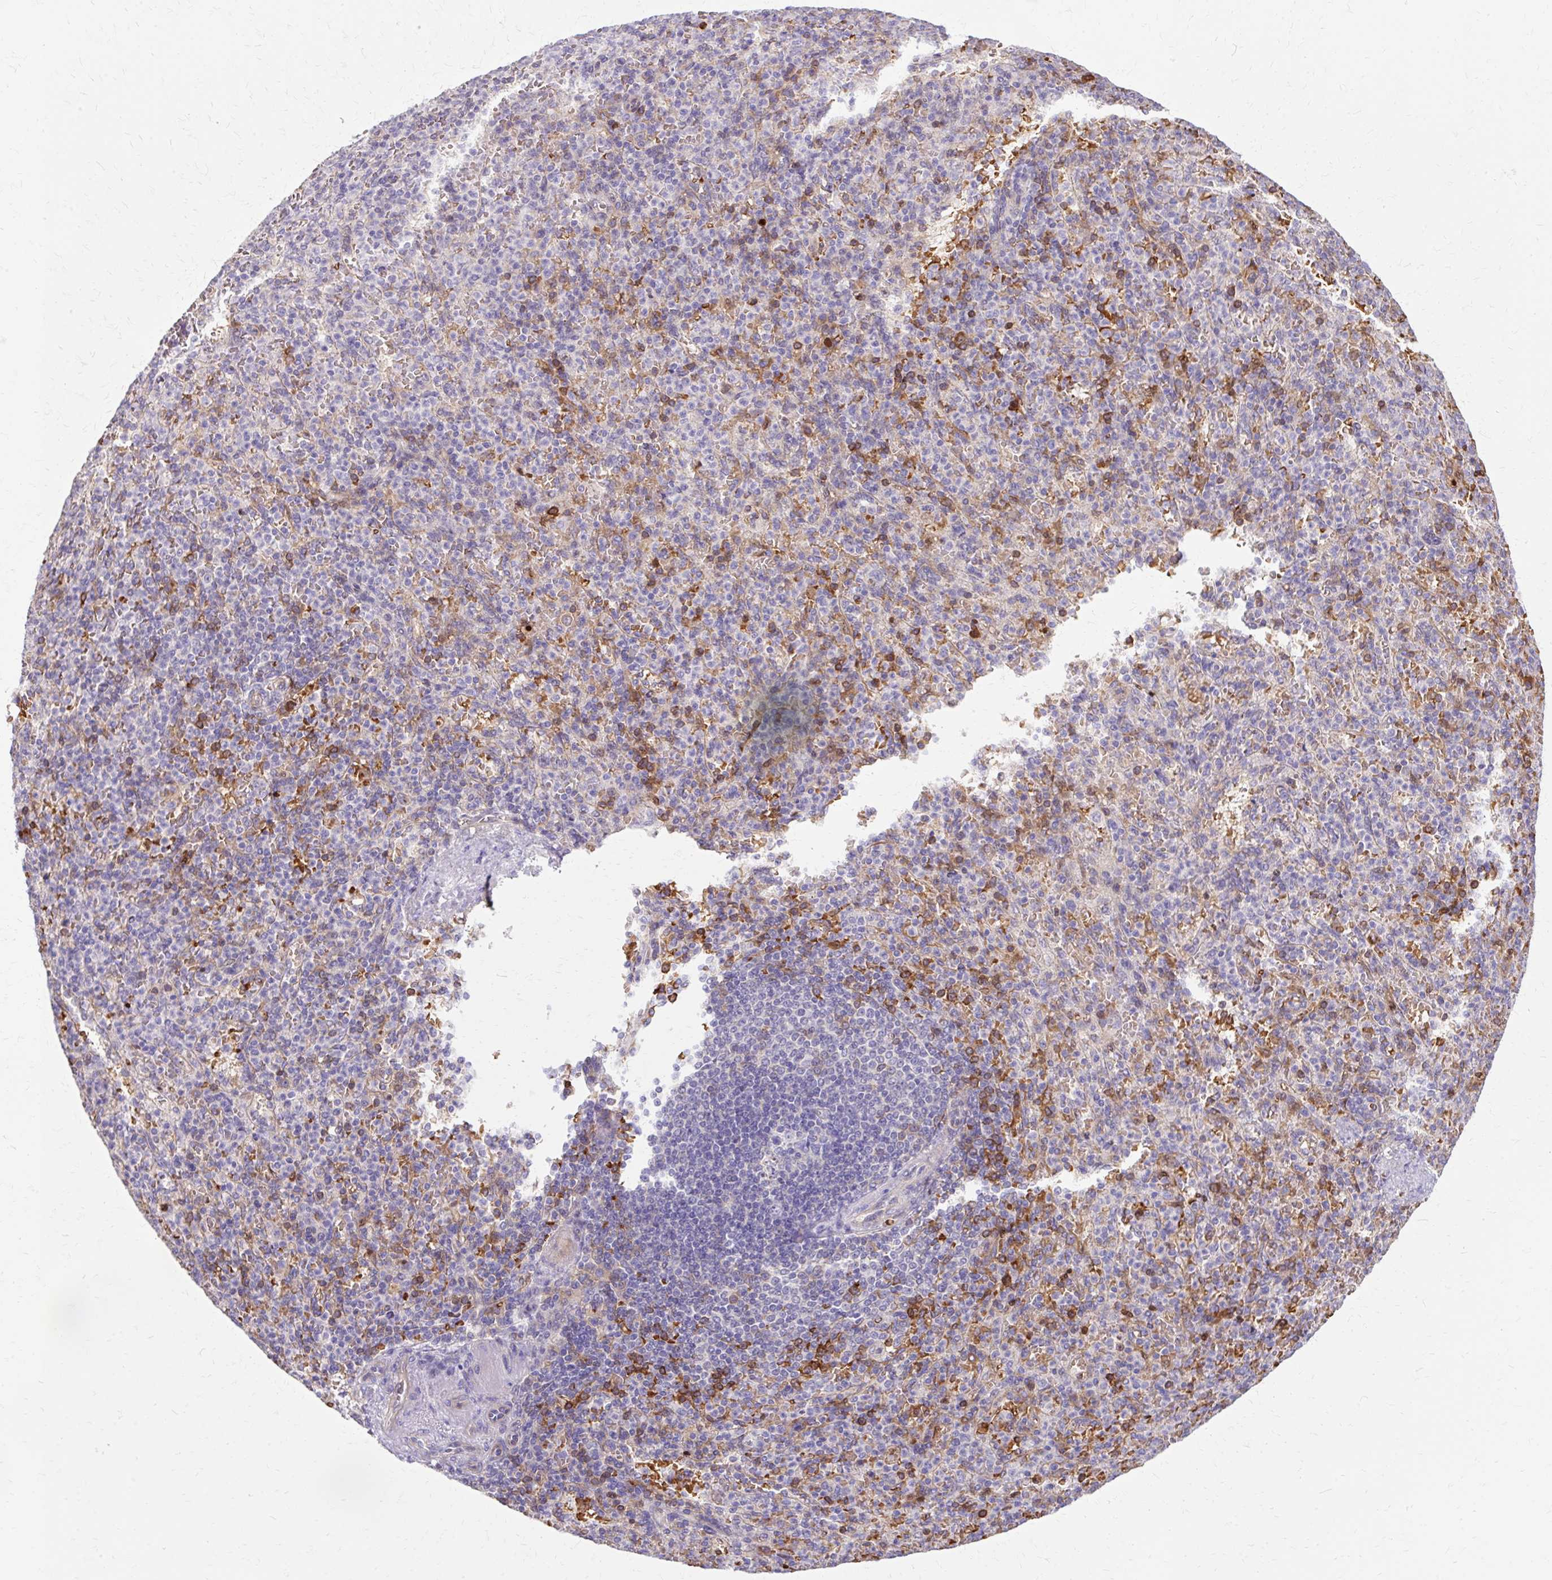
{"staining": {"intensity": "moderate", "quantity": "<25%", "location": "cytoplasmic/membranous"}, "tissue": "spleen", "cell_type": "Cells in red pulp", "image_type": "normal", "snomed": [{"axis": "morphology", "description": "Normal tissue, NOS"}, {"axis": "topography", "description": "Spleen"}], "caption": "A photomicrograph showing moderate cytoplasmic/membranous positivity in approximately <25% of cells in red pulp in normal spleen, as visualized by brown immunohistochemical staining.", "gene": "USHBP1", "patient": {"sex": "female", "age": 74}}